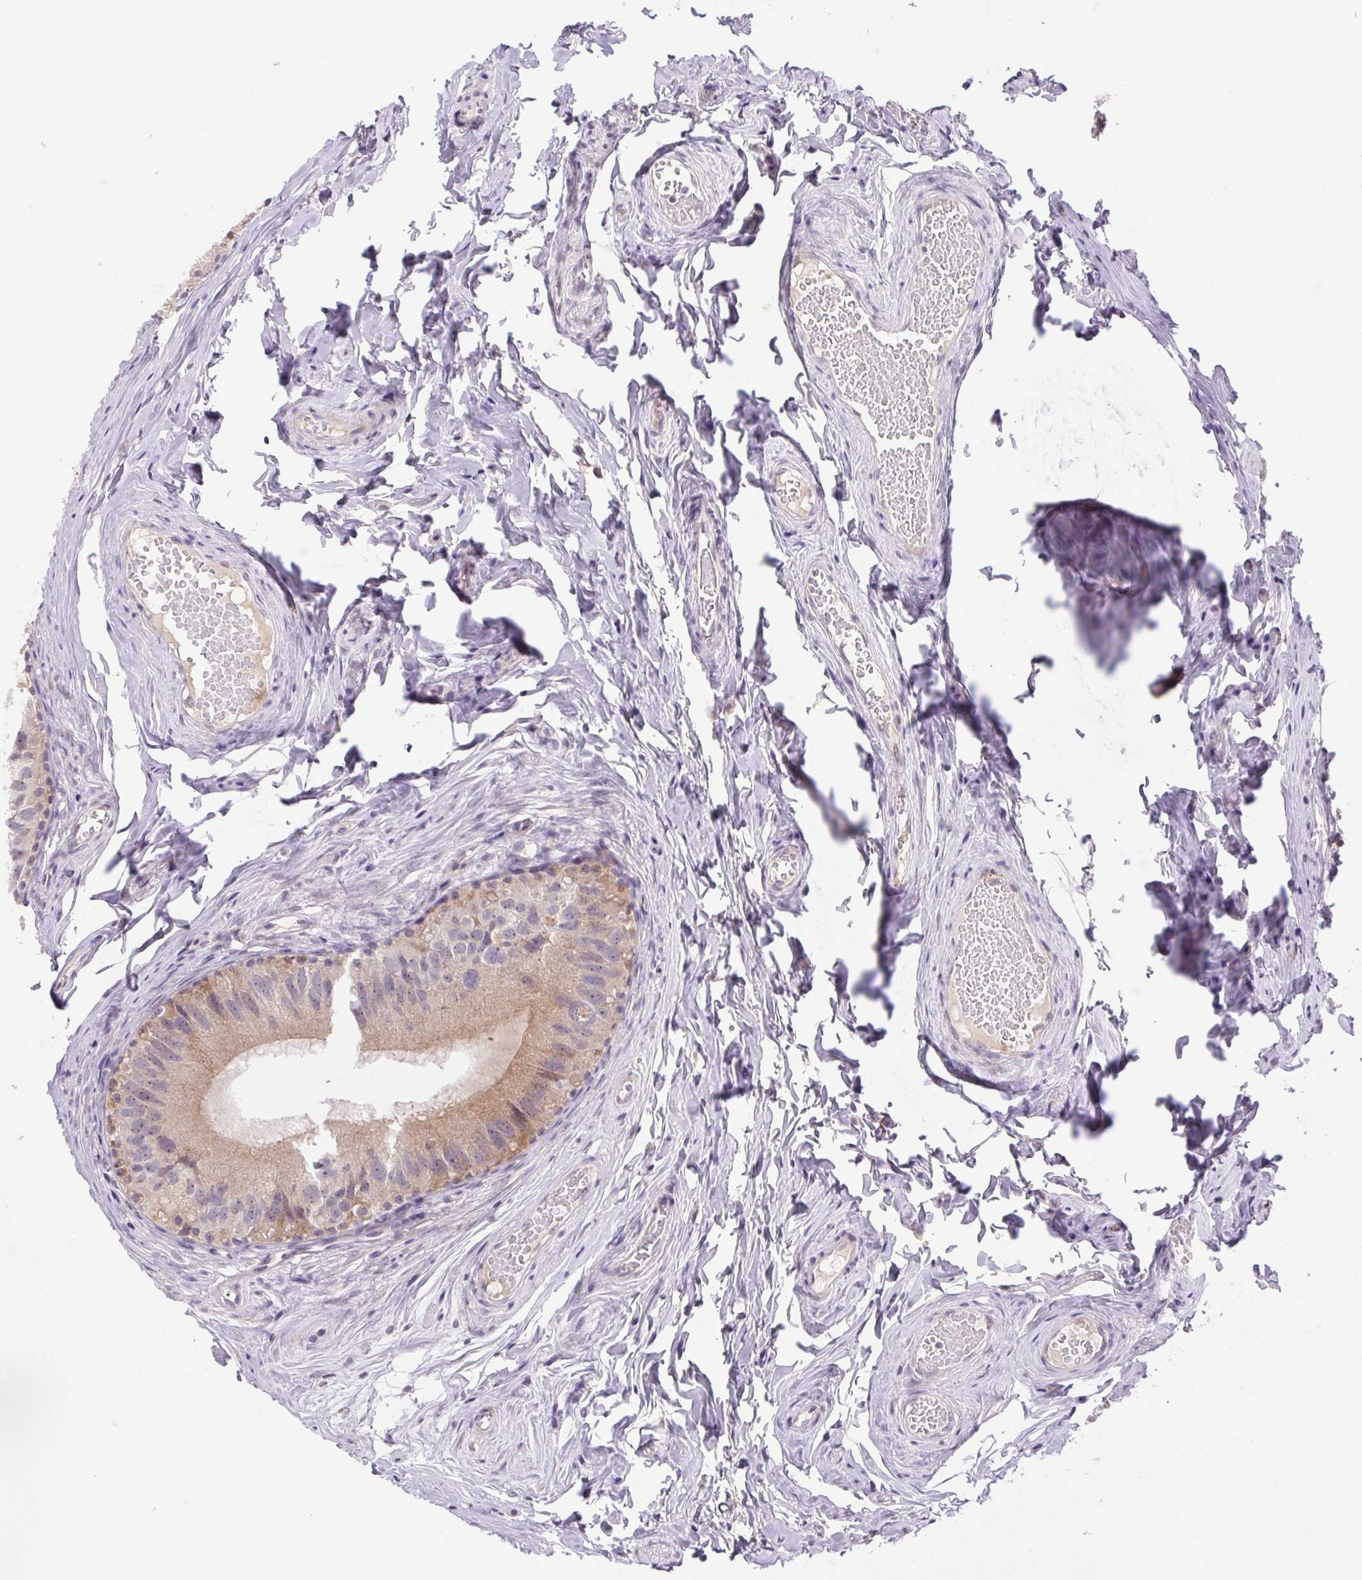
{"staining": {"intensity": "weak", "quantity": "25%-75%", "location": "cytoplasmic/membranous"}, "tissue": "epididymis", "cell_type": "Glandular cells", "image_type": "normal", "snomed": [{"axis": "morphology", "description": "Normal tissue, NOS"}, {"axis": "topography", "description": "Epididymis"}], "caption": "IHC (DAB (3,3'-diaminobenzidine)) staining of normal human epididymis shows weak cytoplasmic/membranous protein positivity in approximately 25%-75% of glandular cells.", "gene": "LRRTM1", "patient": {"sex": "male", "age": 45}}